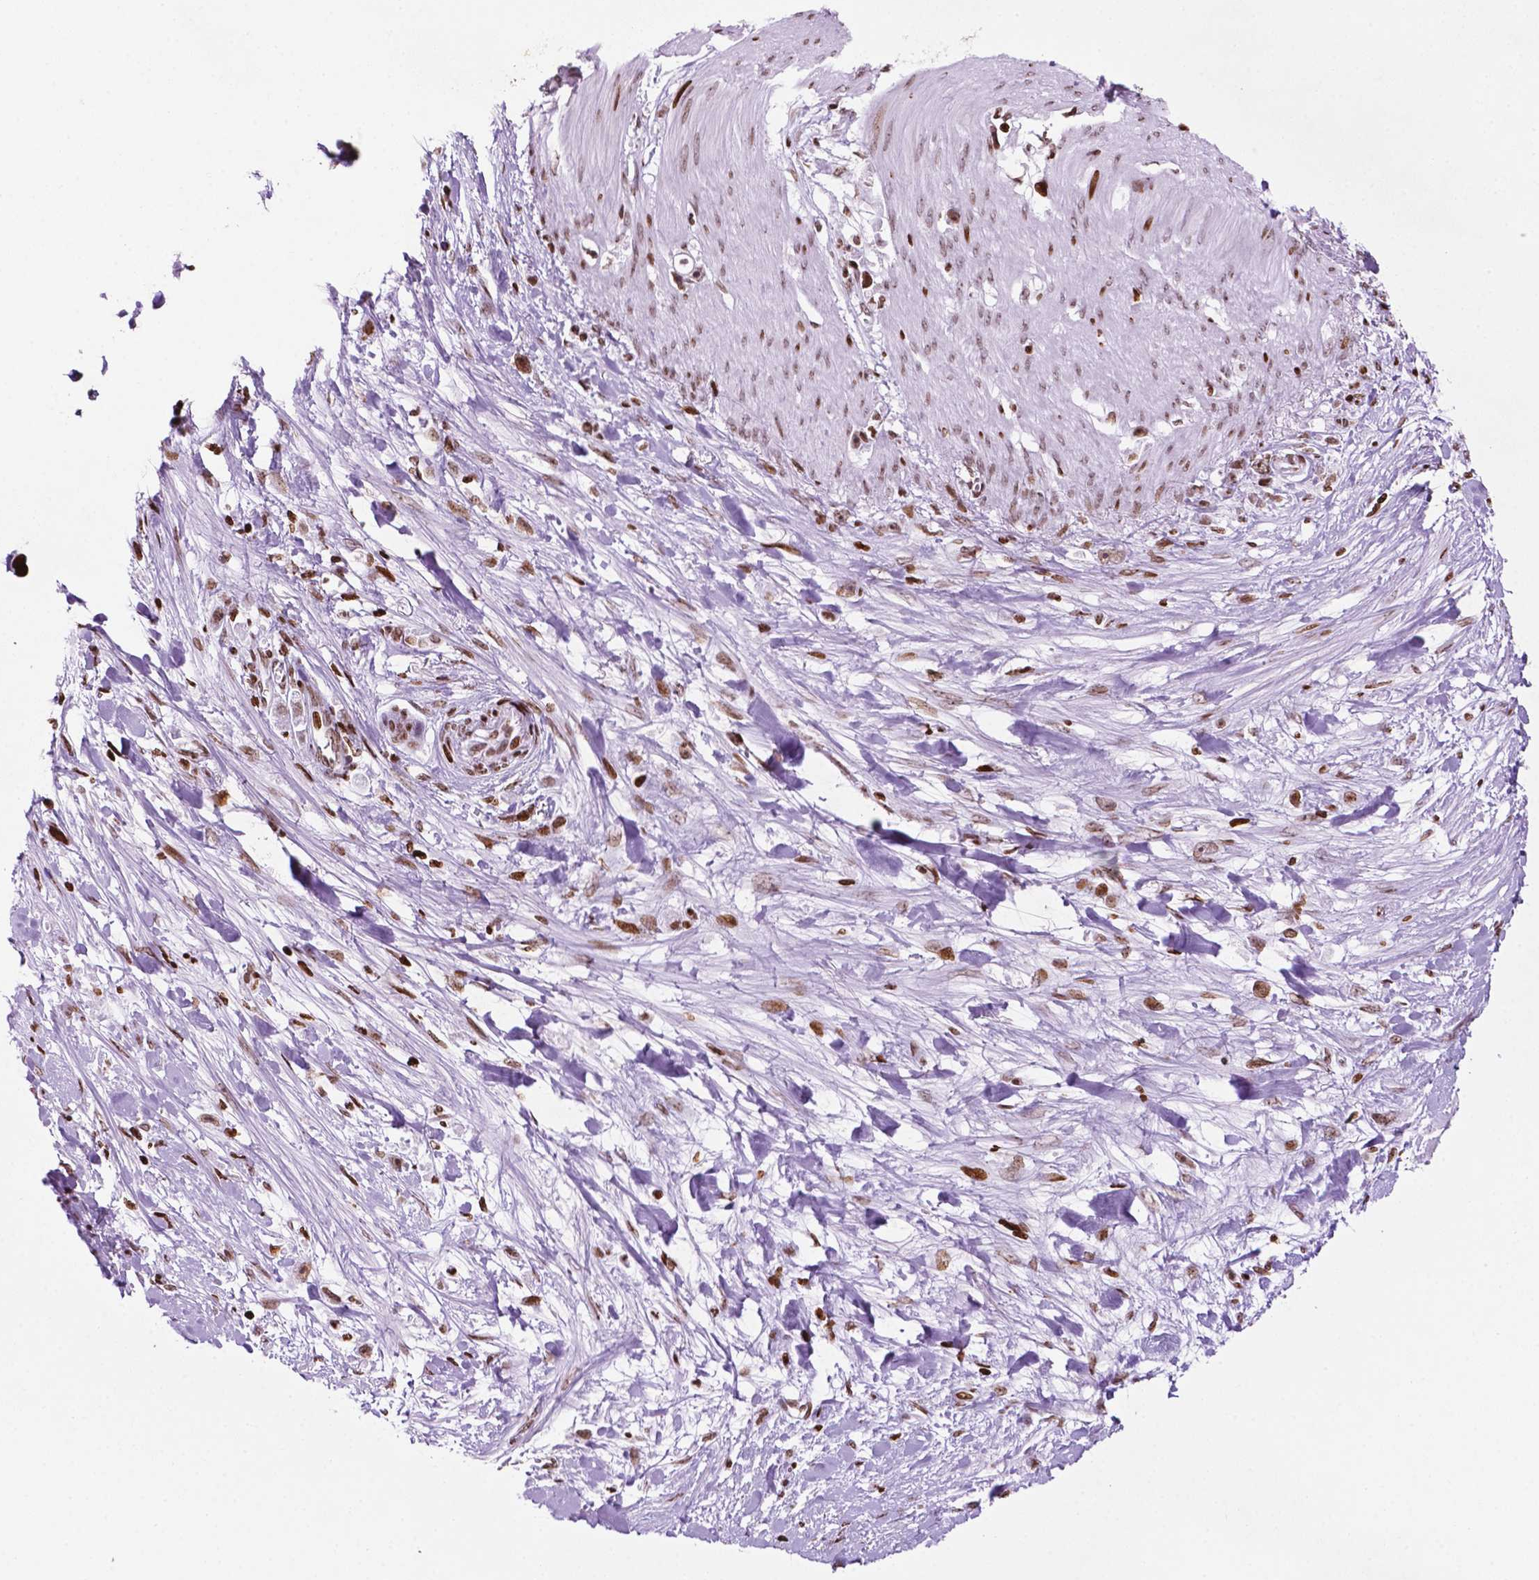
{"staining": {"intensity": "moderate", "quantity": ">75%", "location": "nuclear"}, "tissue": "stomach cancer", "cell_type": "Tumor cells", "image_type": "cancer", "snomed": [{"axis": "morphology", "description": "Adenocarcinoma, NOS"}, {"axis": "topography", "description": "Stomach"}], "caption": "Immunohistochemical staining of human adenocarcinoma (stomach) shows moderate nuclear protein staining in about >75% of tumor cells.", "gene": "TMEM250", "patient": {"sex": "female", "age": 59}}